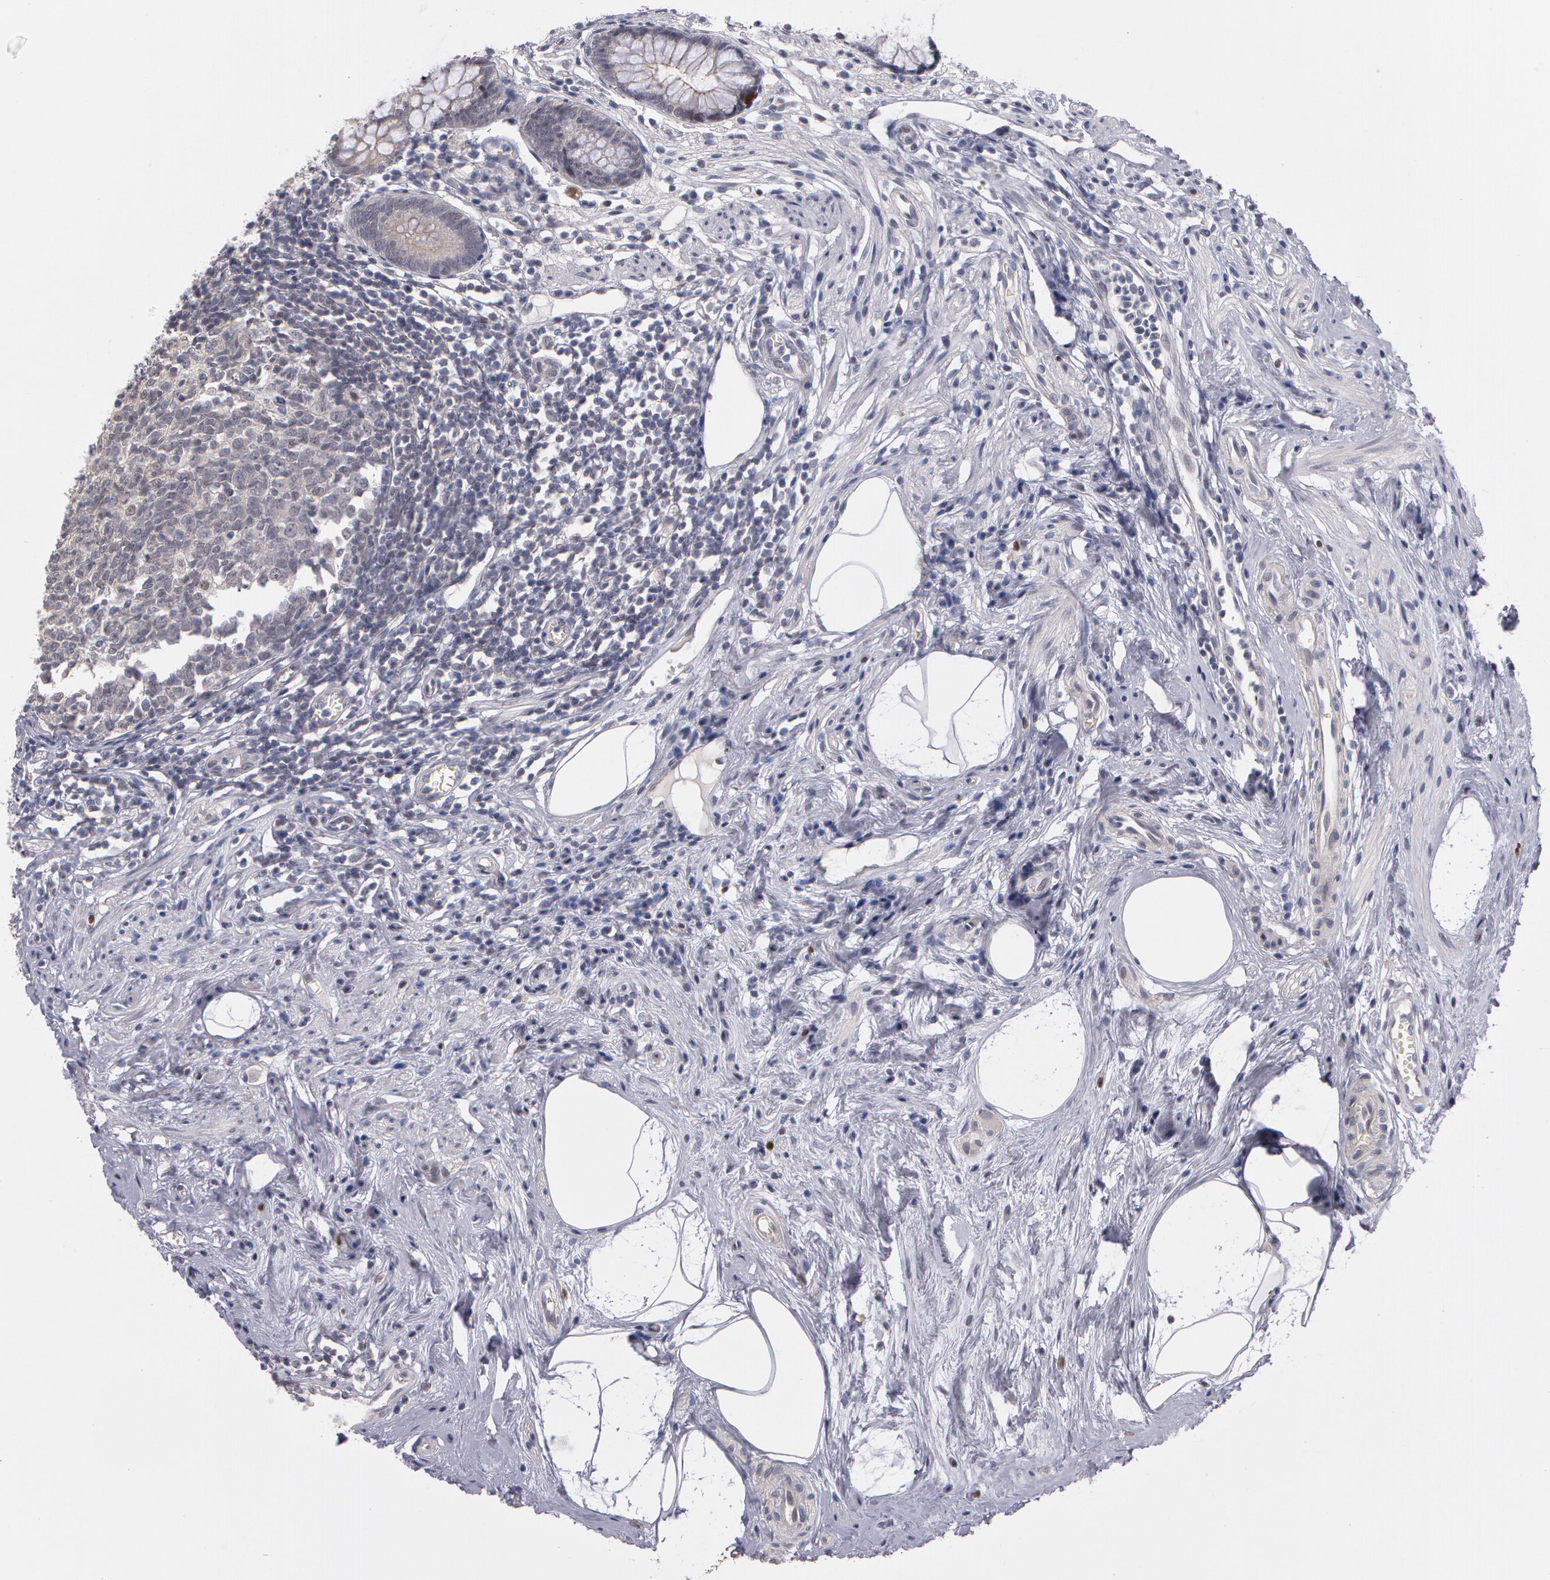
{"staining": {"intensity": "weak", "quantity": "<25%", "location": "nuclear"}, "tissue": "appendix", "cell_type": "Glandular cells", "image_type": "normal", "snomed": [{"axis": "morphology", "description": "Normal tissue, NOS"}, {"axis": "topography", "description": "Appendix"}], "caption": "Immunohistochemistry histopathology image of benign appendix: appendix stained with DAB shows no significant protein expression in glandular cells.", "gene": "PRICKLE1", "patient": {"sex": "male", "age": 38}}